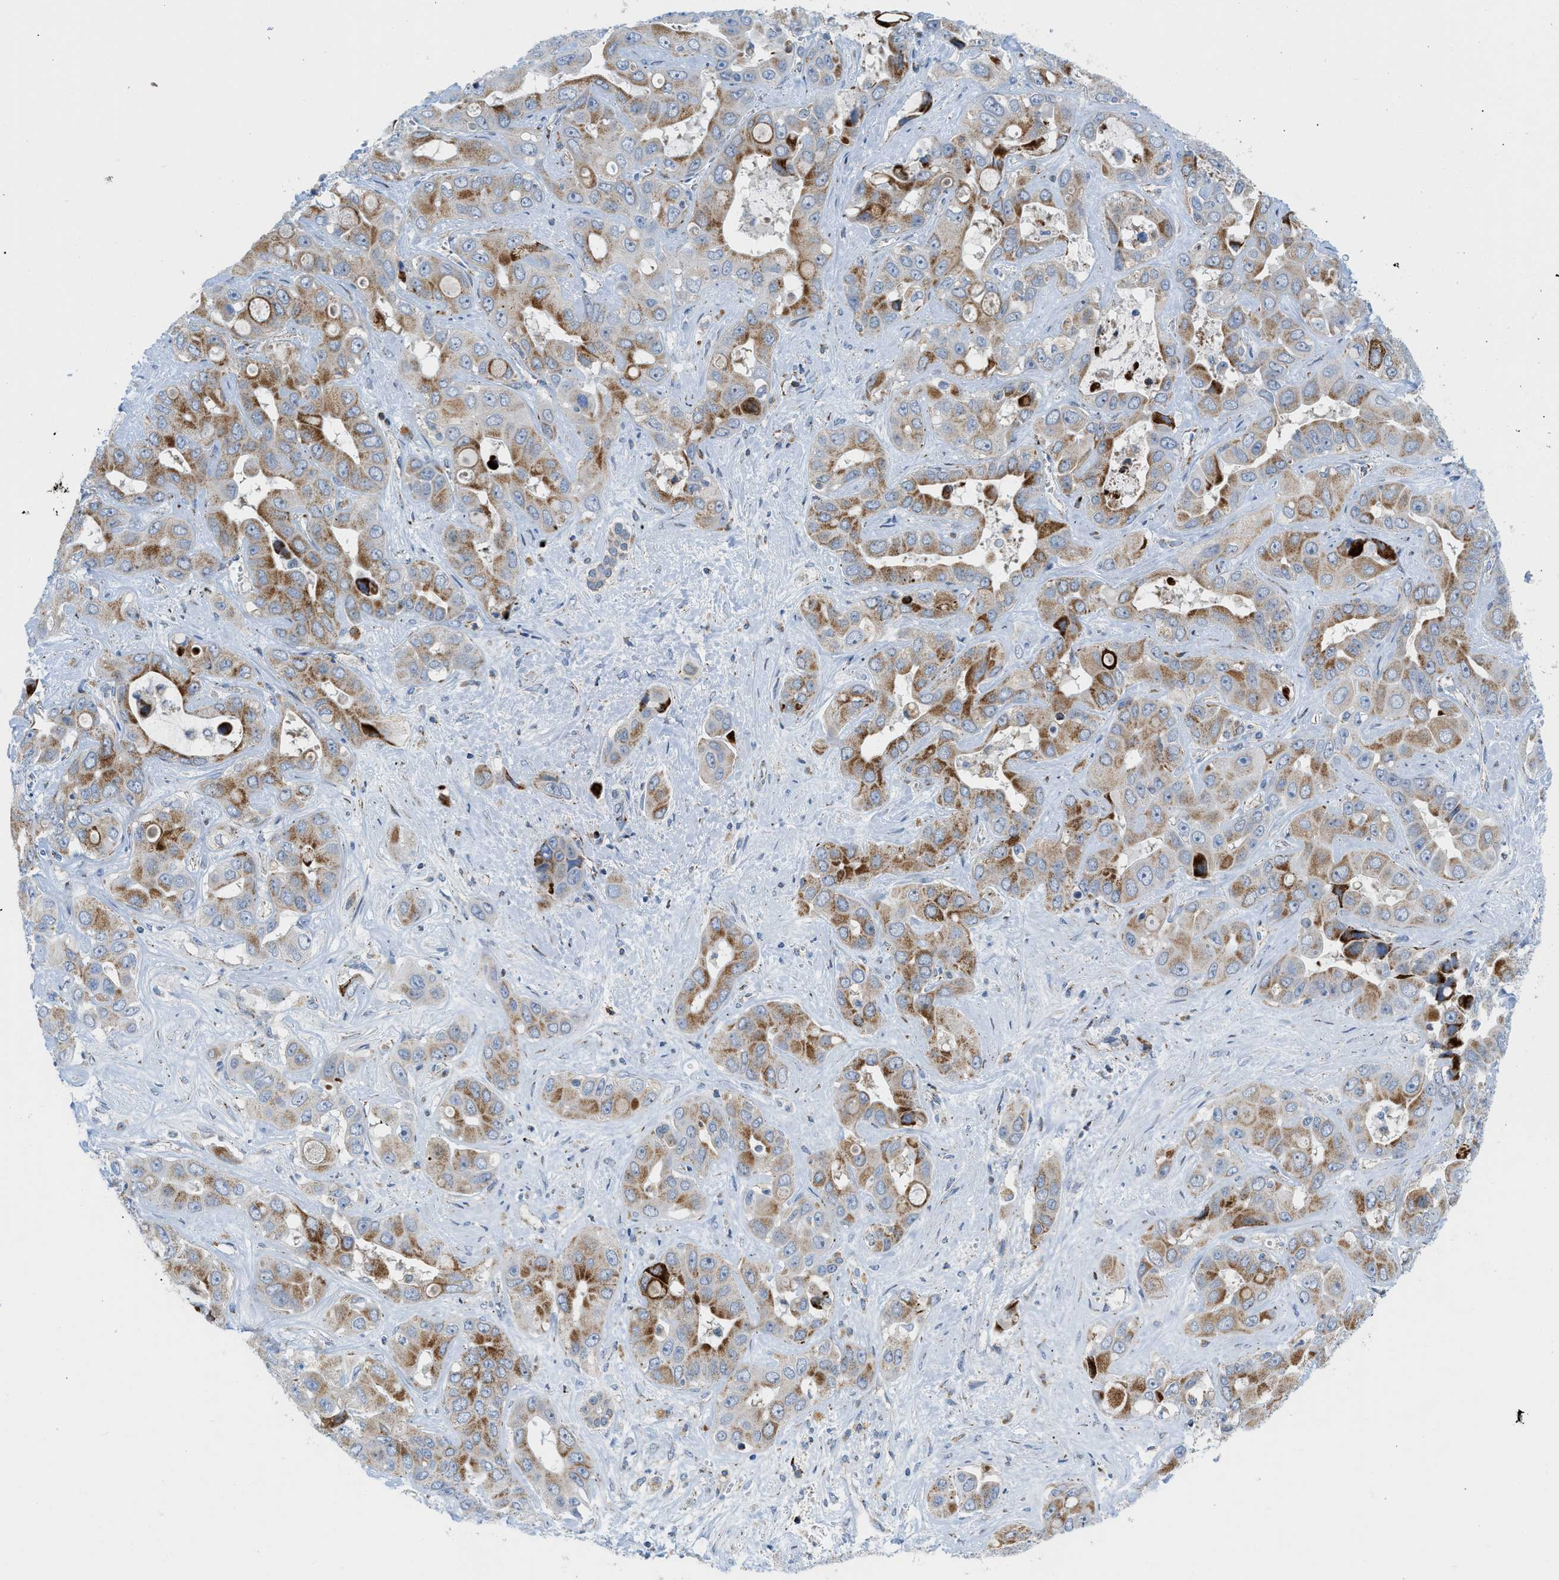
{"staining": {"intensity": "moderate", "quantity": ">75%", "location": "cytoplasmic/membranous"}, "tissue": "liver cancer", "cell_type": "Tumor cells", "image_type": "cancer", "snomed": [{"axis": "morphology", "description": "Cholangiocarcinoma"}, {"axis": "topography", "description": "Liver"}], "caption": "Brown immunohistochemical staining in human liver cancer demonstrates moderate cytoplasmic/membranous staining in about >75% of tumor cells.", "gene": "RBBP9", "patient": {"sex": "female", "age": 52}}